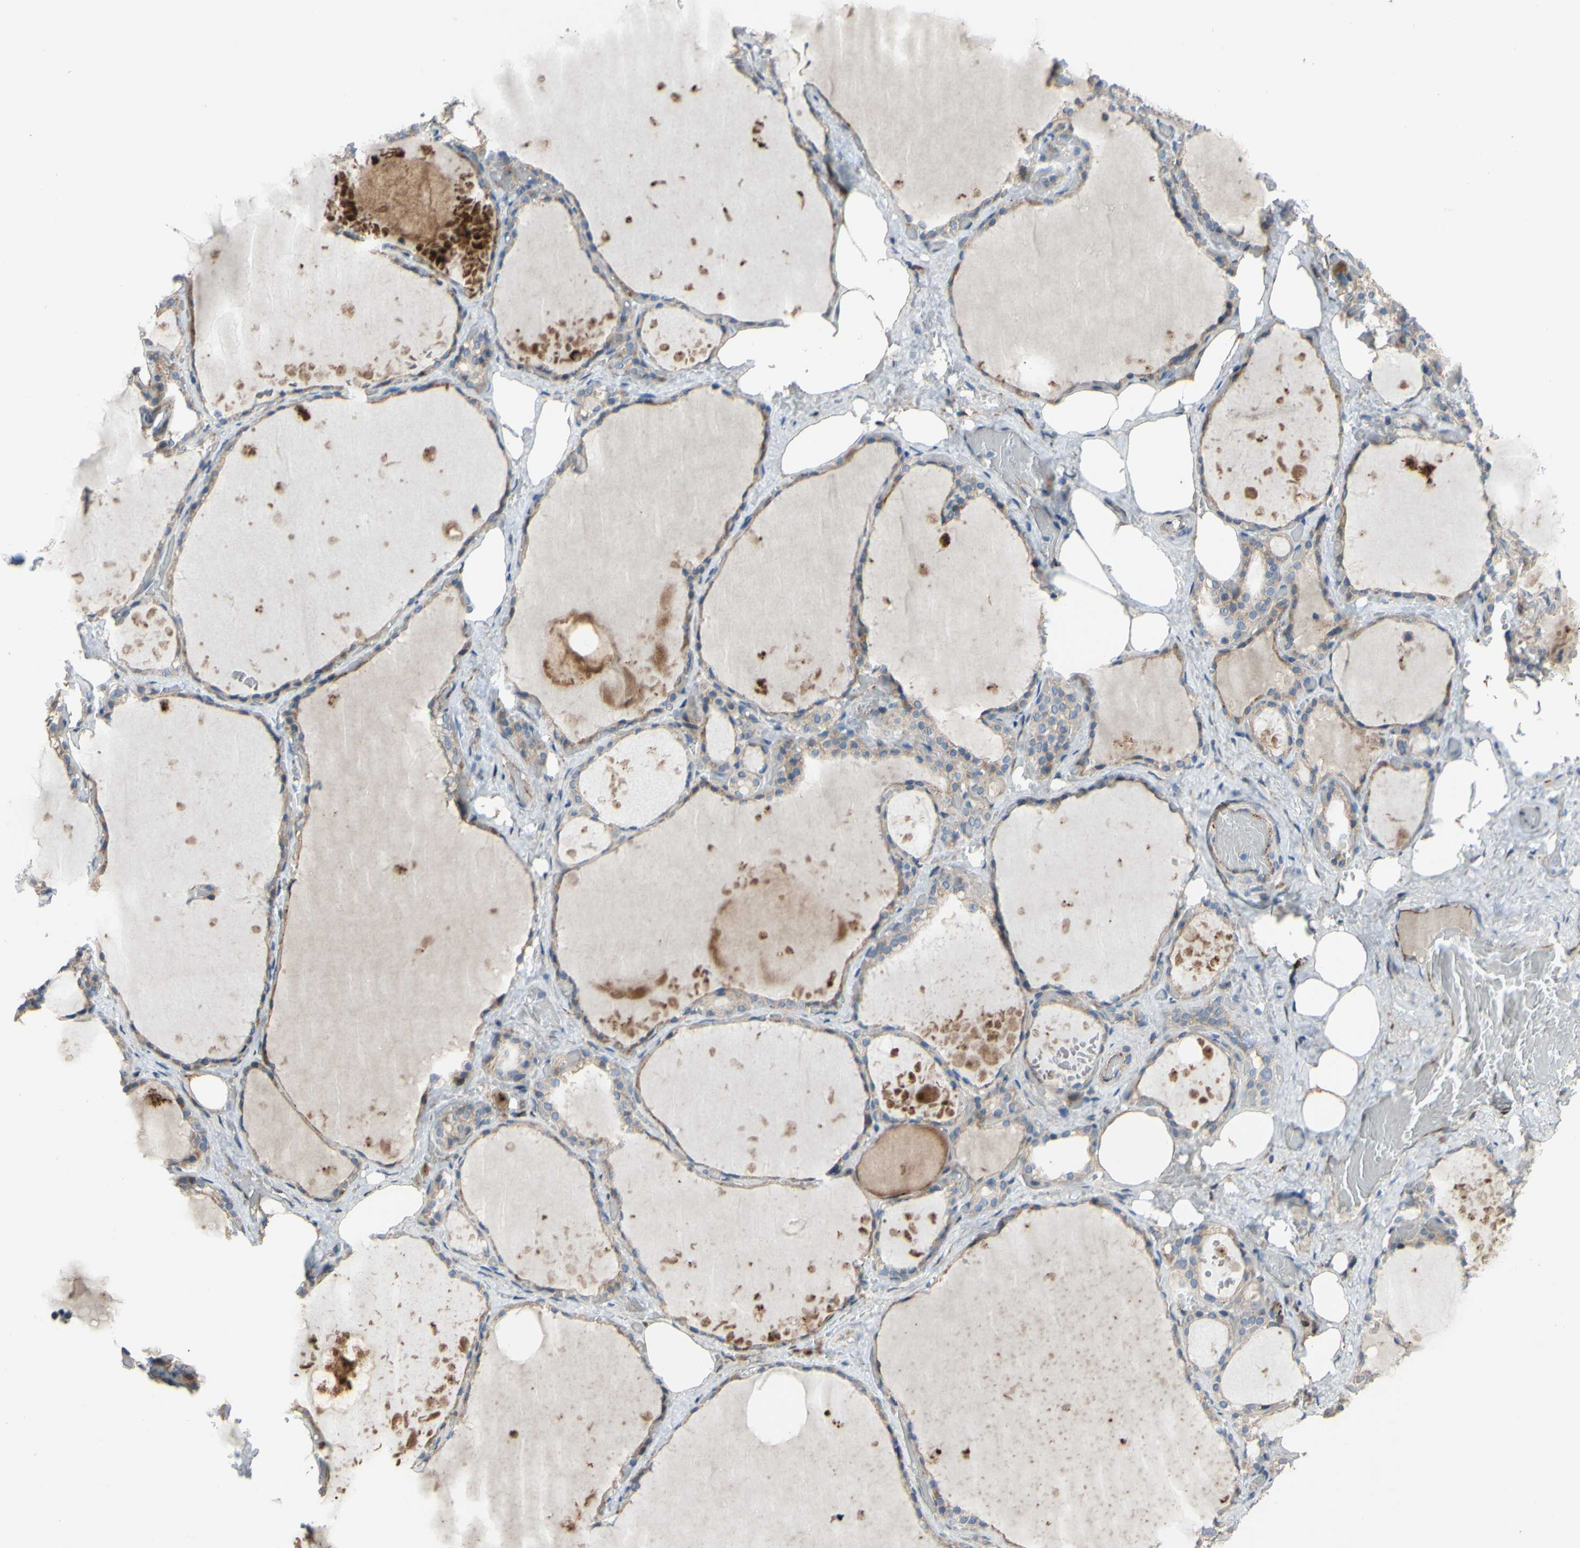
{"staining": {"intensity": "weak", "quantity": ">75%", "location": "cytoplasmic/membranous"}, "tissue": "thyroid gland", "cell_type": "Glandular cells", "image_type": "normal", "snomed": [{"axis": "morphology", "description": "Normal tissue, NOS"}, {"axis": "topography", "description": "Thyroid gland"}], "caption": "A micrograph of human thyroid gland stained for a protein shows weak cytoplasmic/membranous brown staining in glandular cells.", "gene": "CDCP1", "patient": {"sex": "male", "age": 61}}